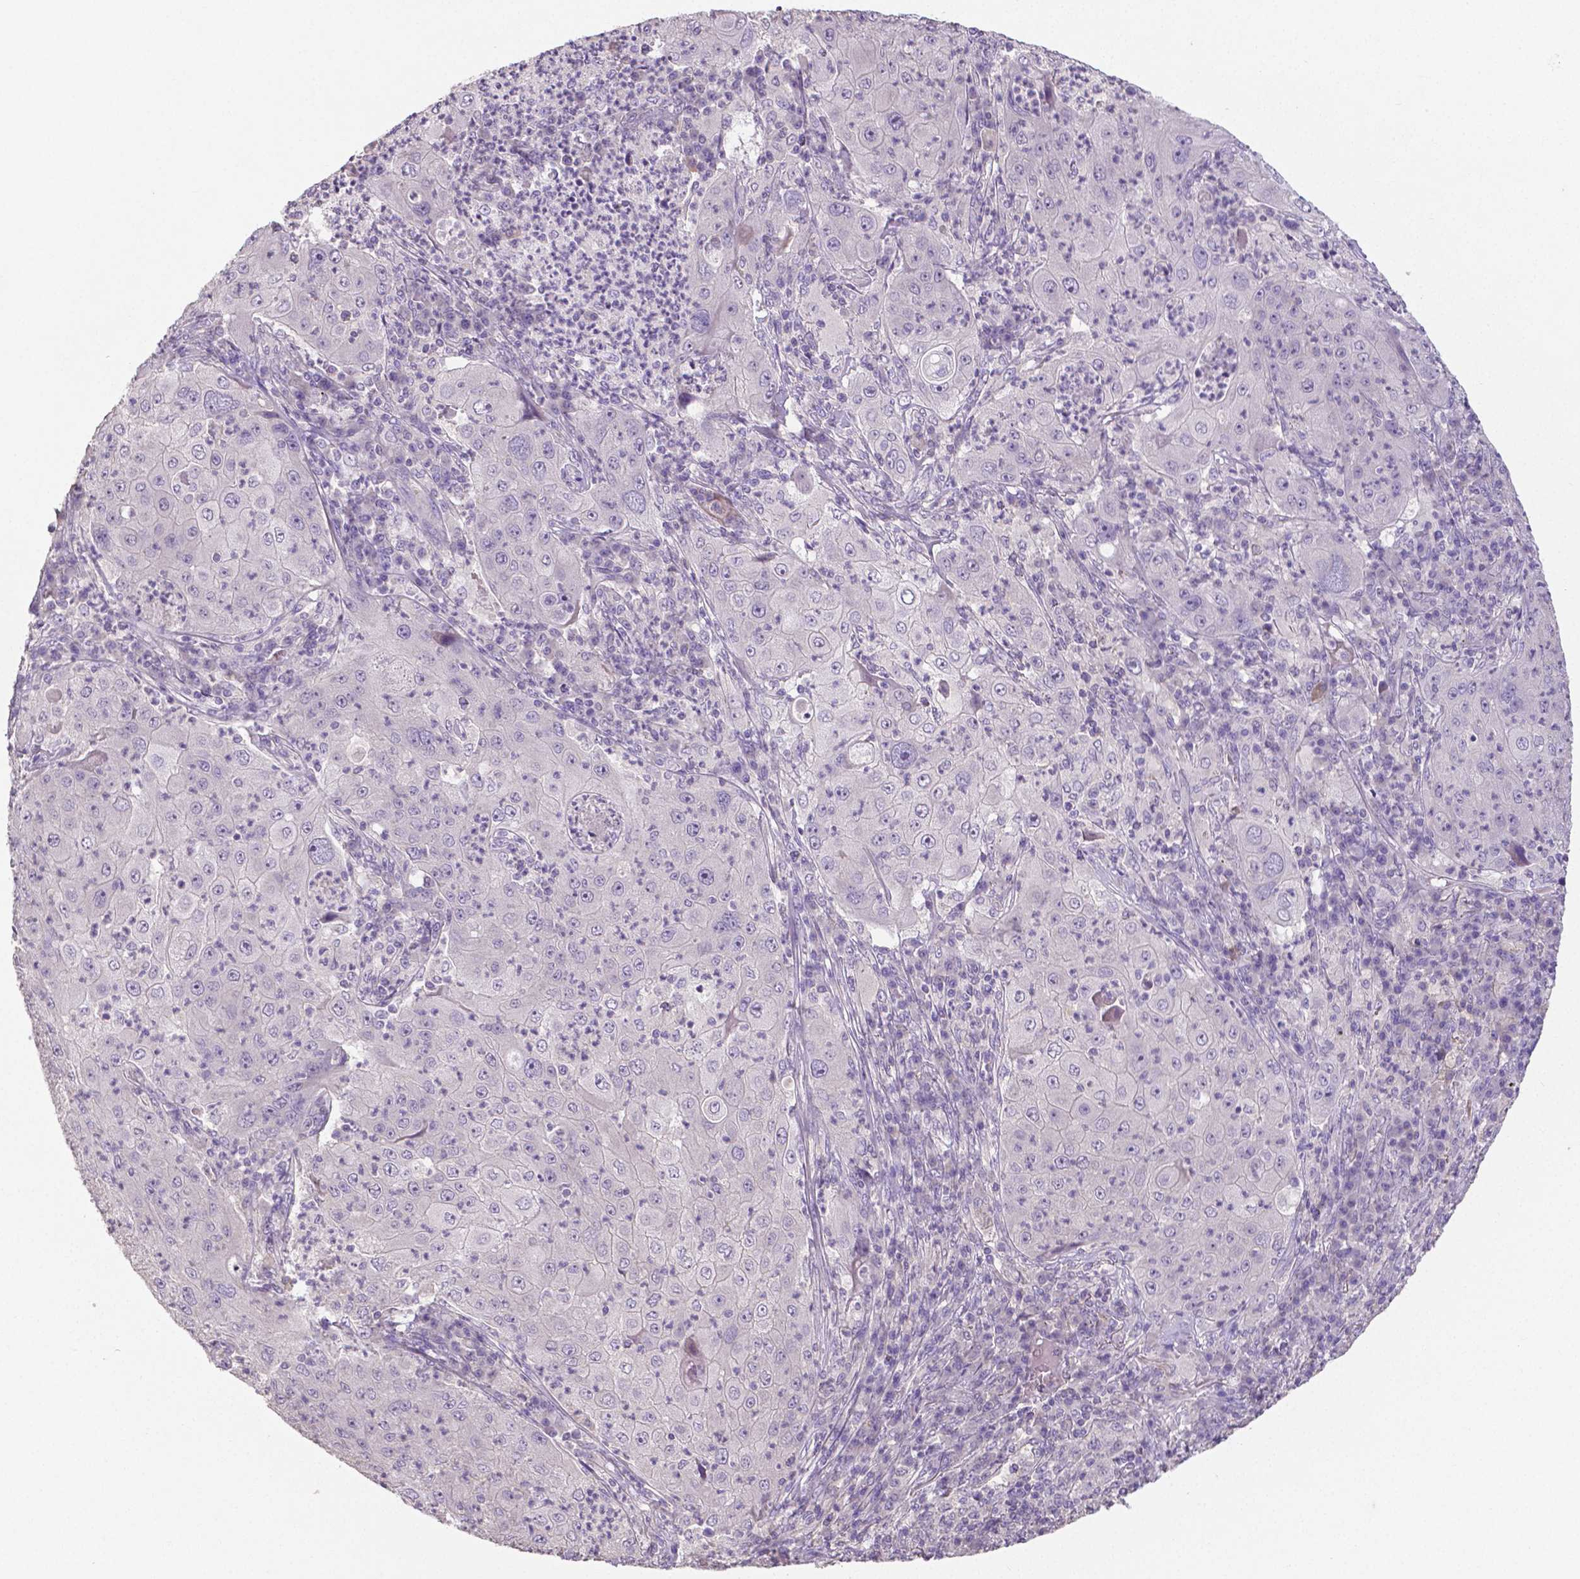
{"staining": {"intensity": "negative", "quantity": "none", "location": "none"}, "tissue": "lung cancer", "cell_type": "Tumor cells", "image_type": "cancer", "snomed": [{"axis": "morphology", "description": "Squamous cell carcinoma, NOS"}, {"axis": "topography", "description": "Lung"}], "caption": "An IHC image of lung cancer is shown. There is no staining in tumor cells of lung cancer.", "gene": "CRMP1", "patient": {"sex": "female", "age": 59}}